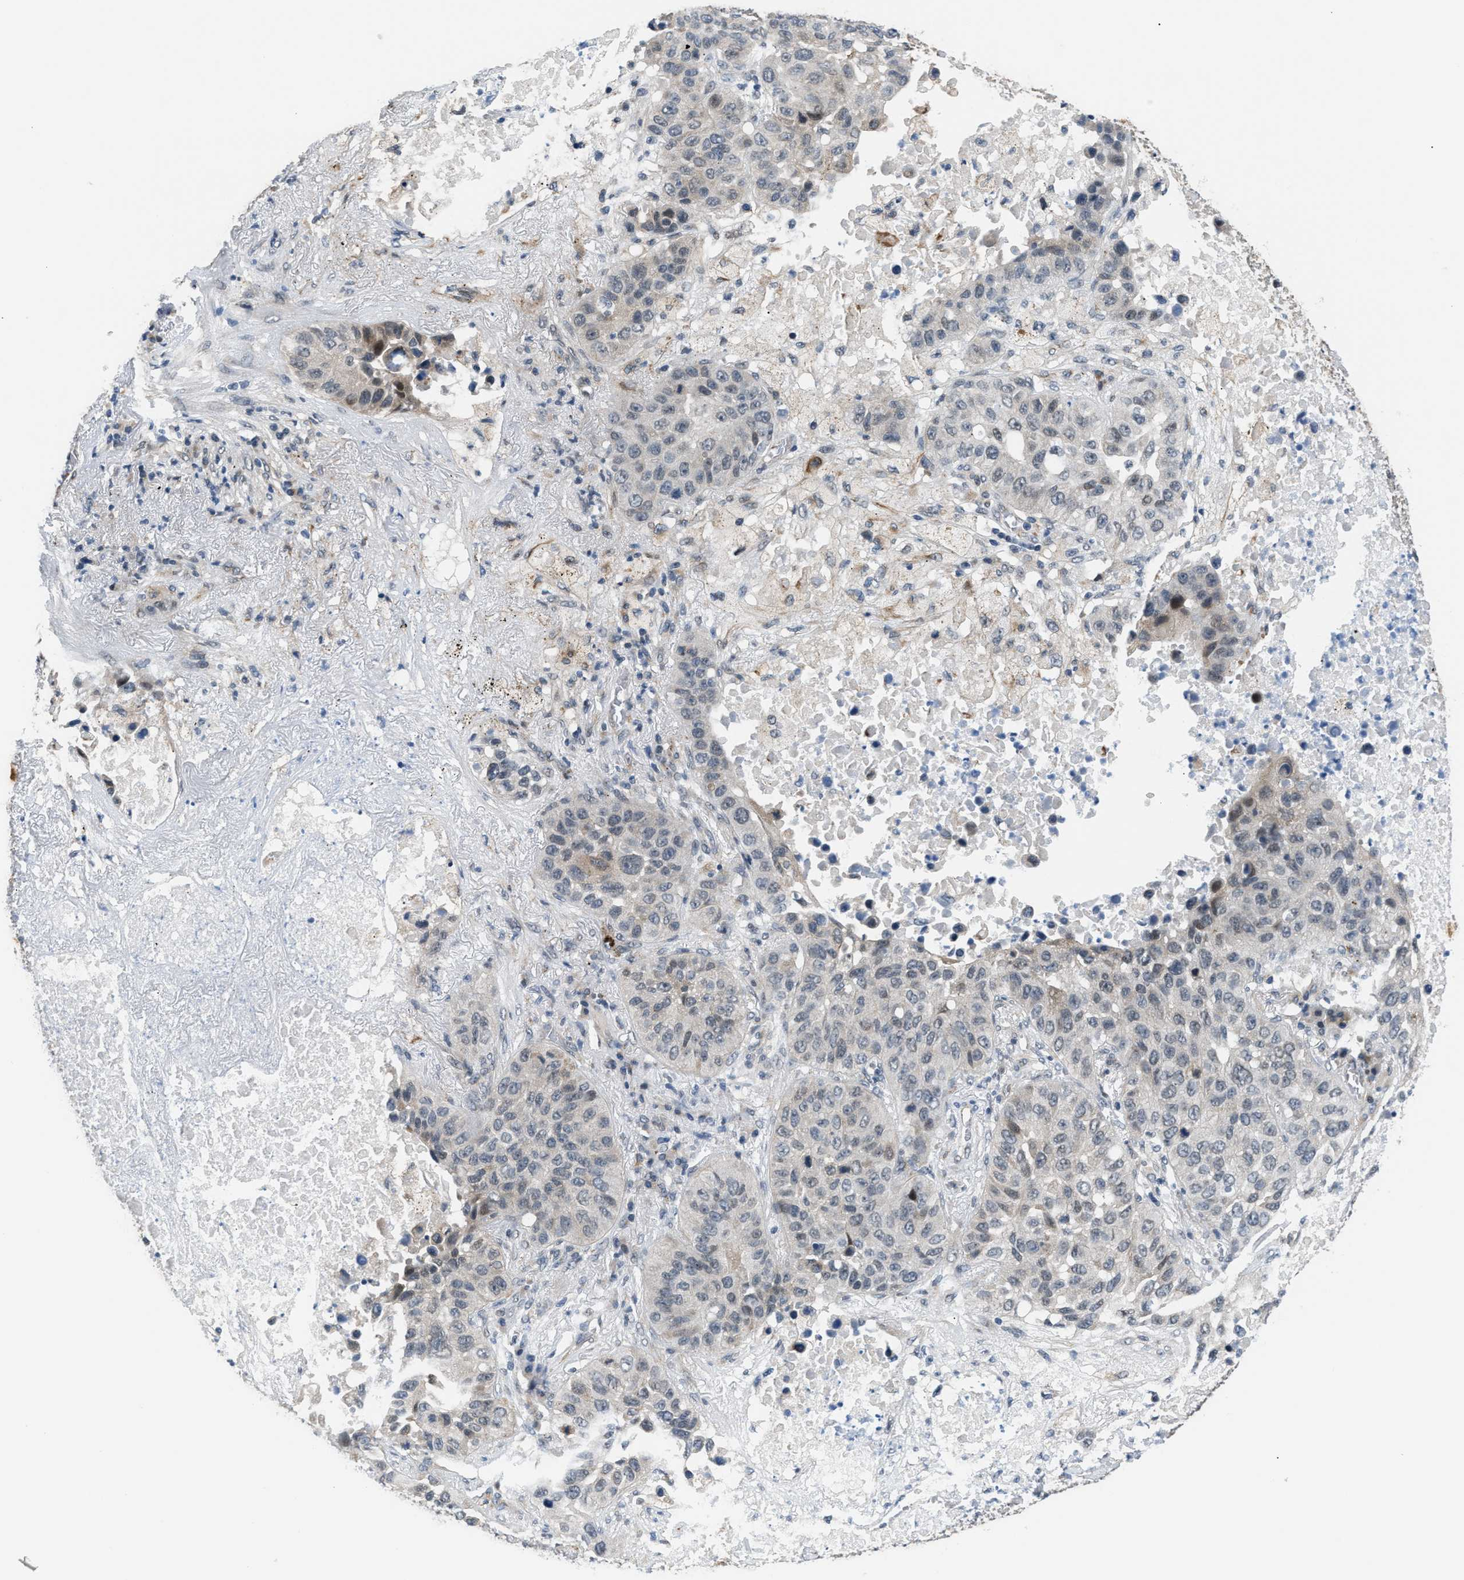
{"staining": {"intensity": "weak", "quantity": "<25%", "location": "cytoplasmic/membranous"}, "tissue": "lung cancer", "cell_type": "Tumor cells", "image_type": "cancer", "snomed": [{"axis": "morphology", "description": "Squamous cell carcinoma, NOS"}, {"axis": "topography", "description": "Lung"}], "caption": "High power microscopy image of an immunohistochemistry (IHC) micrograph of squamous cell carcinoma (lung), revealing no significant expression in tumor cells.", "gene": "PPM1H", "patient": {"sex": "male", "age": 57}}